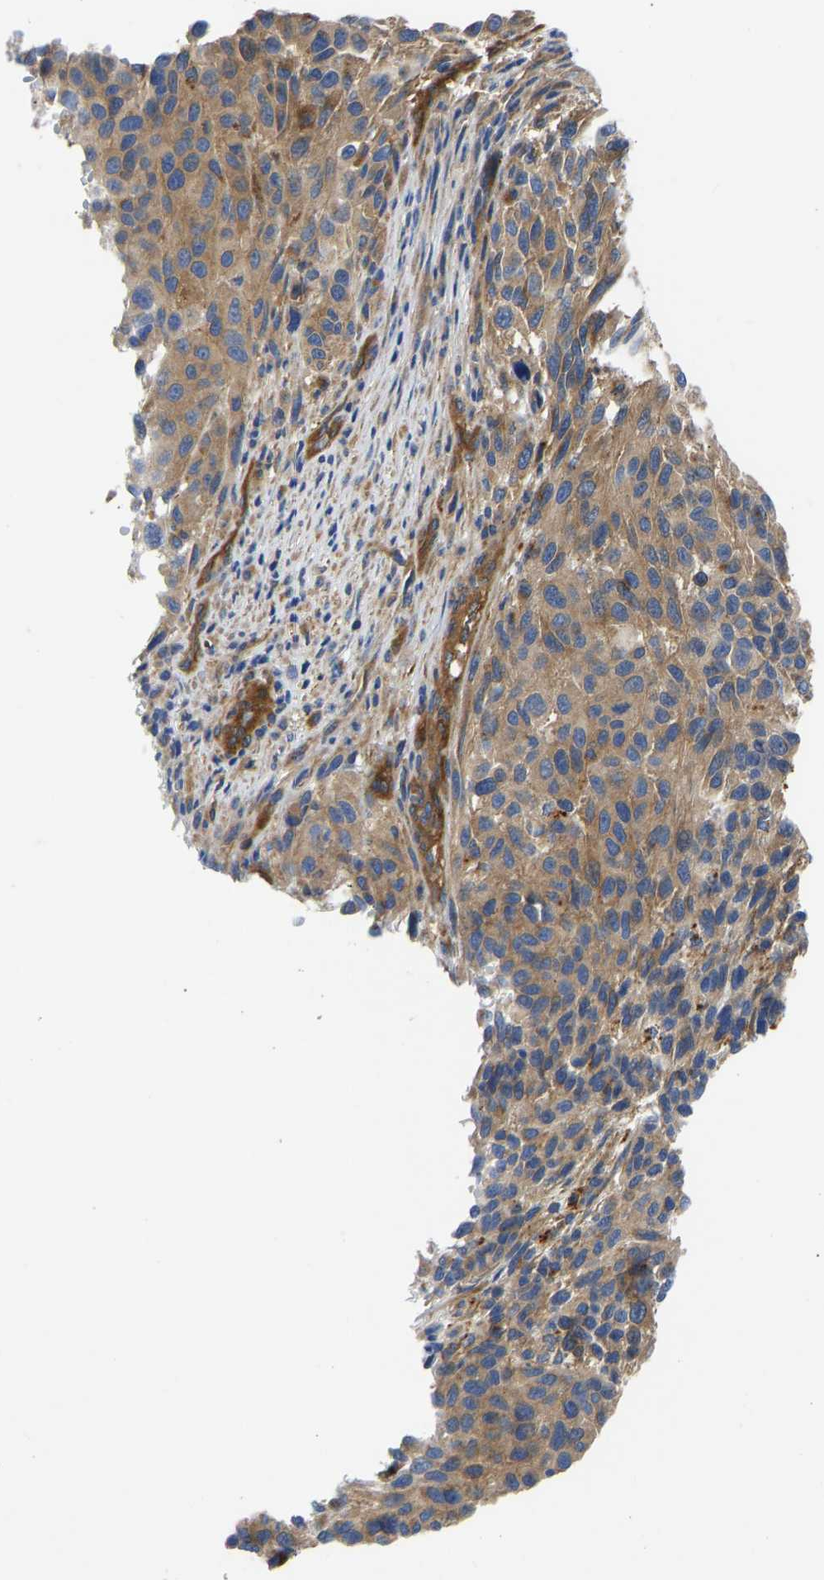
{"staining": {"intensity": "moderate", "quantity": ">75%", "location": "cytoplasmic/membranous"}, "tissue": "melanoma", "cell_type": "Tumor cells", "image_type": "cancer", "snomed": [{"axis": "morphology", "description": "Malignant melanoma, Metastatic site"}, {"axis": "topography", "description": "Lymph node"}], "caption": "High-magnification brightfield microscopy of melanoma stained with DAB (3,3'-diaminobenzidine) (brown) and counterstained with hematoxylin (blue). tumor cells exhibit moderate cytoplasmic/membranous staining is seen in about>75% of cells.", "gene": "MYO1C", "patient": {"sex": "male", "age": 61}}